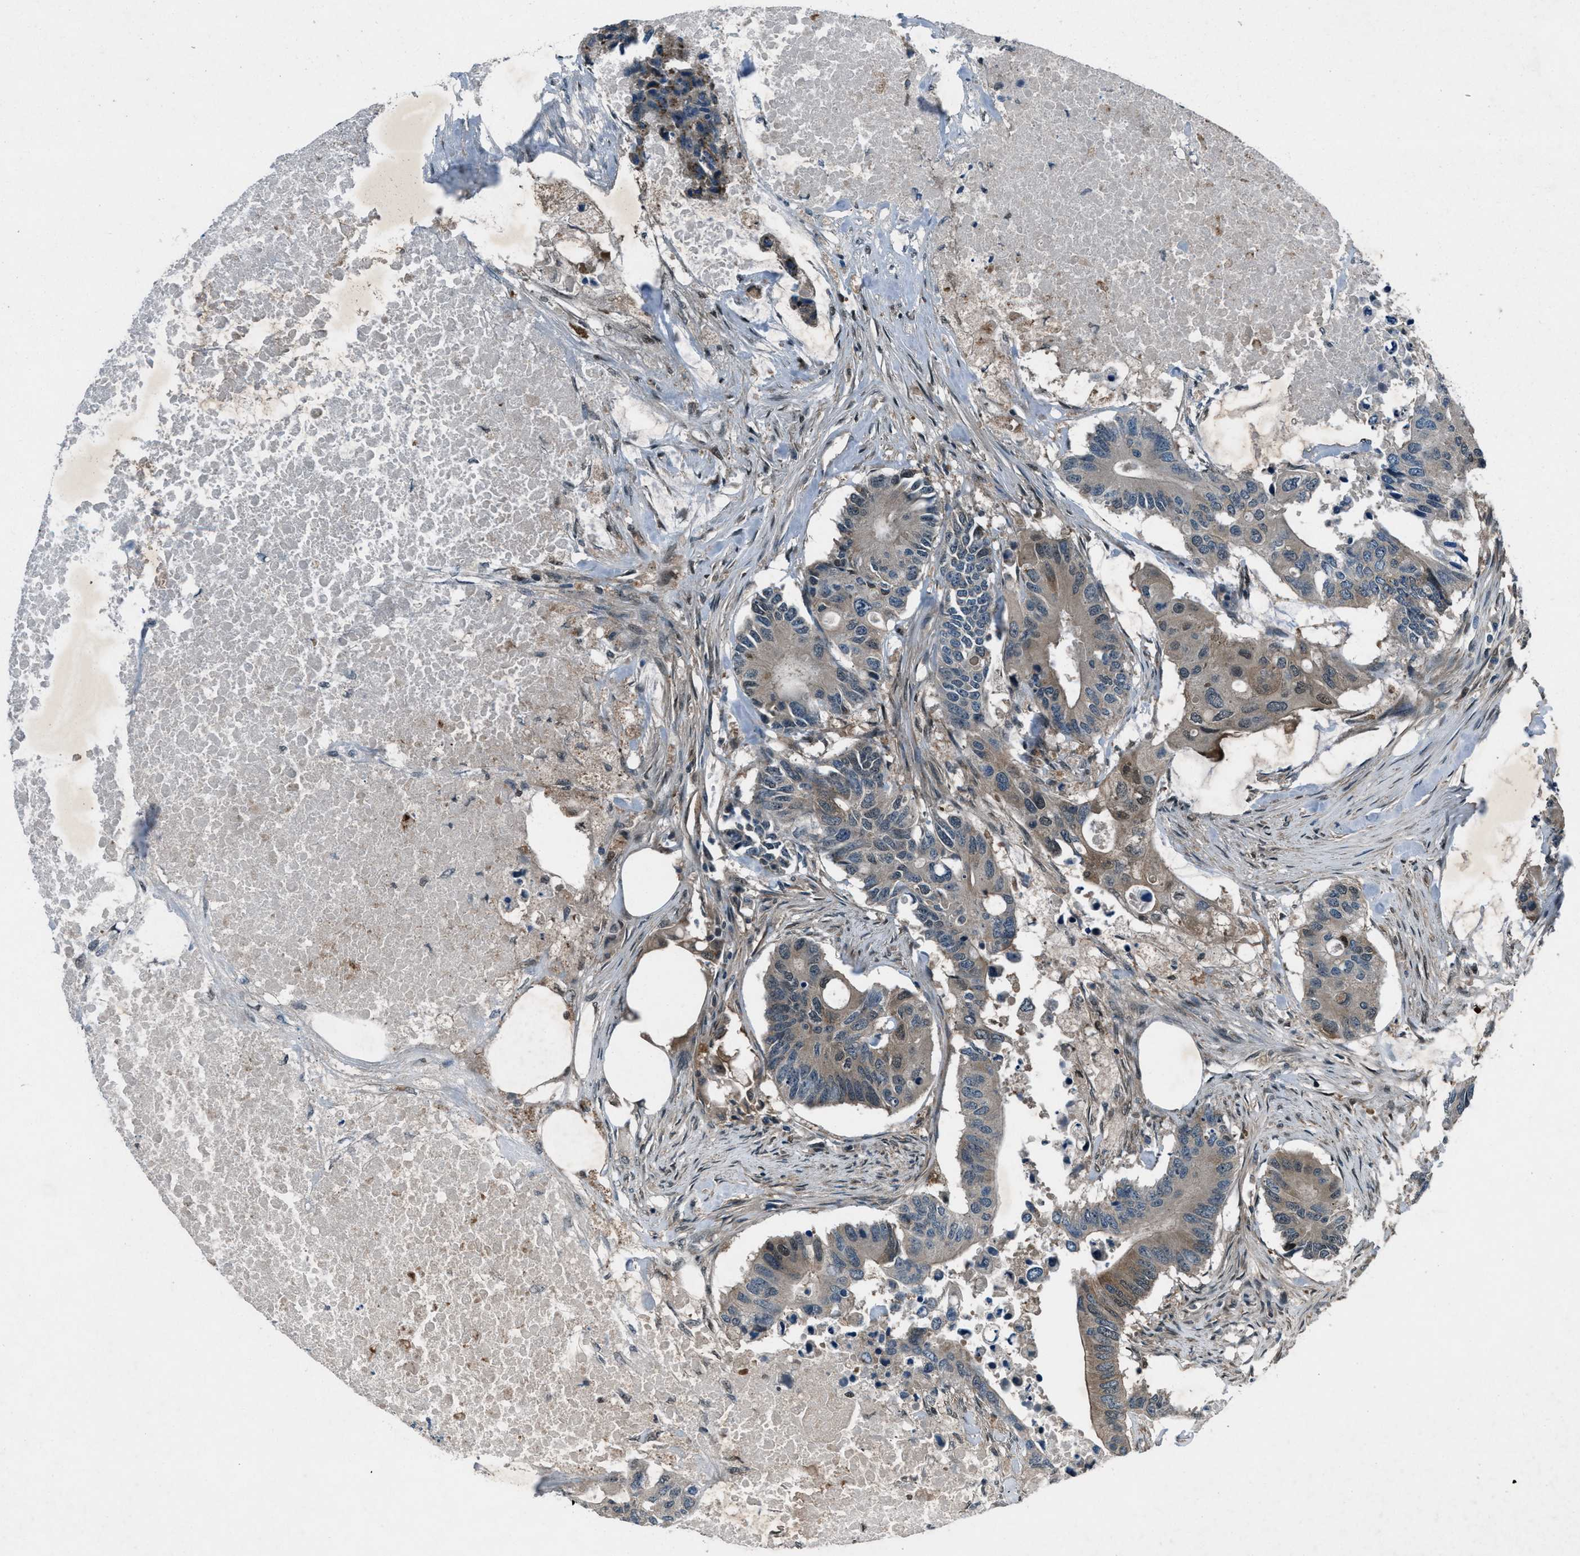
{"staining": {"intensity": "moderate", "quantity": ">75%", "location": "cytoplasmic/membranous"}, "tissue": "colorectal cancer", "cell_type": "Tumor cells", "image_type": "cancer", "snomed": [{"axis": "morphology", "description": "Adenocarcinoma, NOS"}, {"axis": "topography", "description": "Colon"}], "caption": "Adenocarcinoma (colorectal) stained with a brown dye shows moderate cytoplasmic/membranous positive expression in approximately >75% of tumor cells.", "gene": "EPSTI1", "patient": {"sex": "male", "age": 71}}